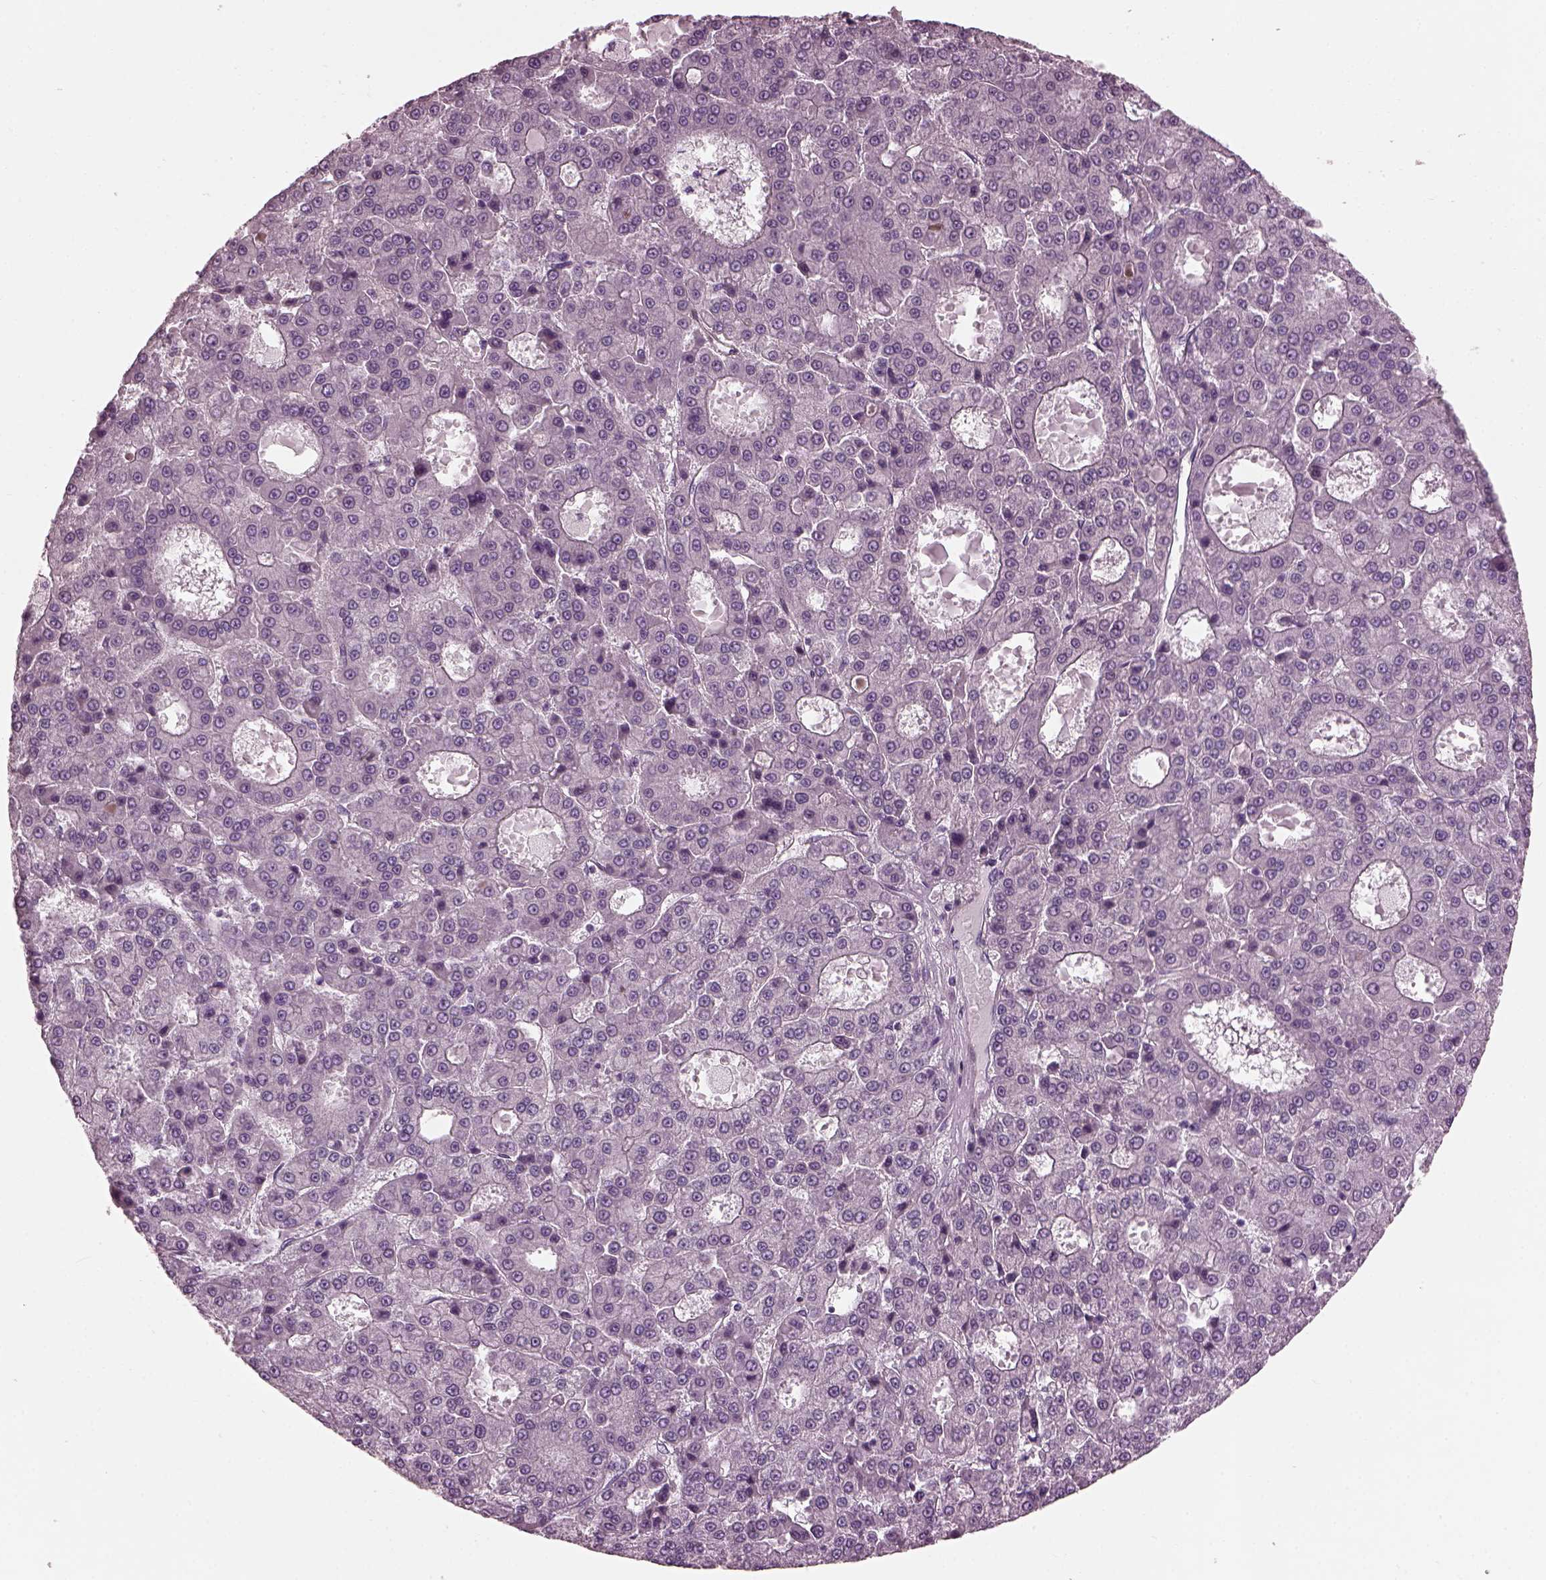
{"staining": {"intensity": "negative", "quantity": "none", "location": "none"}, "tissue": "liver cancer", "cell_type": "Tumor cells", "image_type": "cancer", "snomed": [{"axis": "morphology", "description": "Carcinoma, Hepatocellular, NOS"}, {"axis": "topography", "description": "Liver"}], "caption": "Liver cancer (hepatocellular carcinoma) was stained to show a protein in brown. There is no significant expression in tumor cells.", "gene": "BFSP1", "patient": {"sex": "male", "age": 70}}